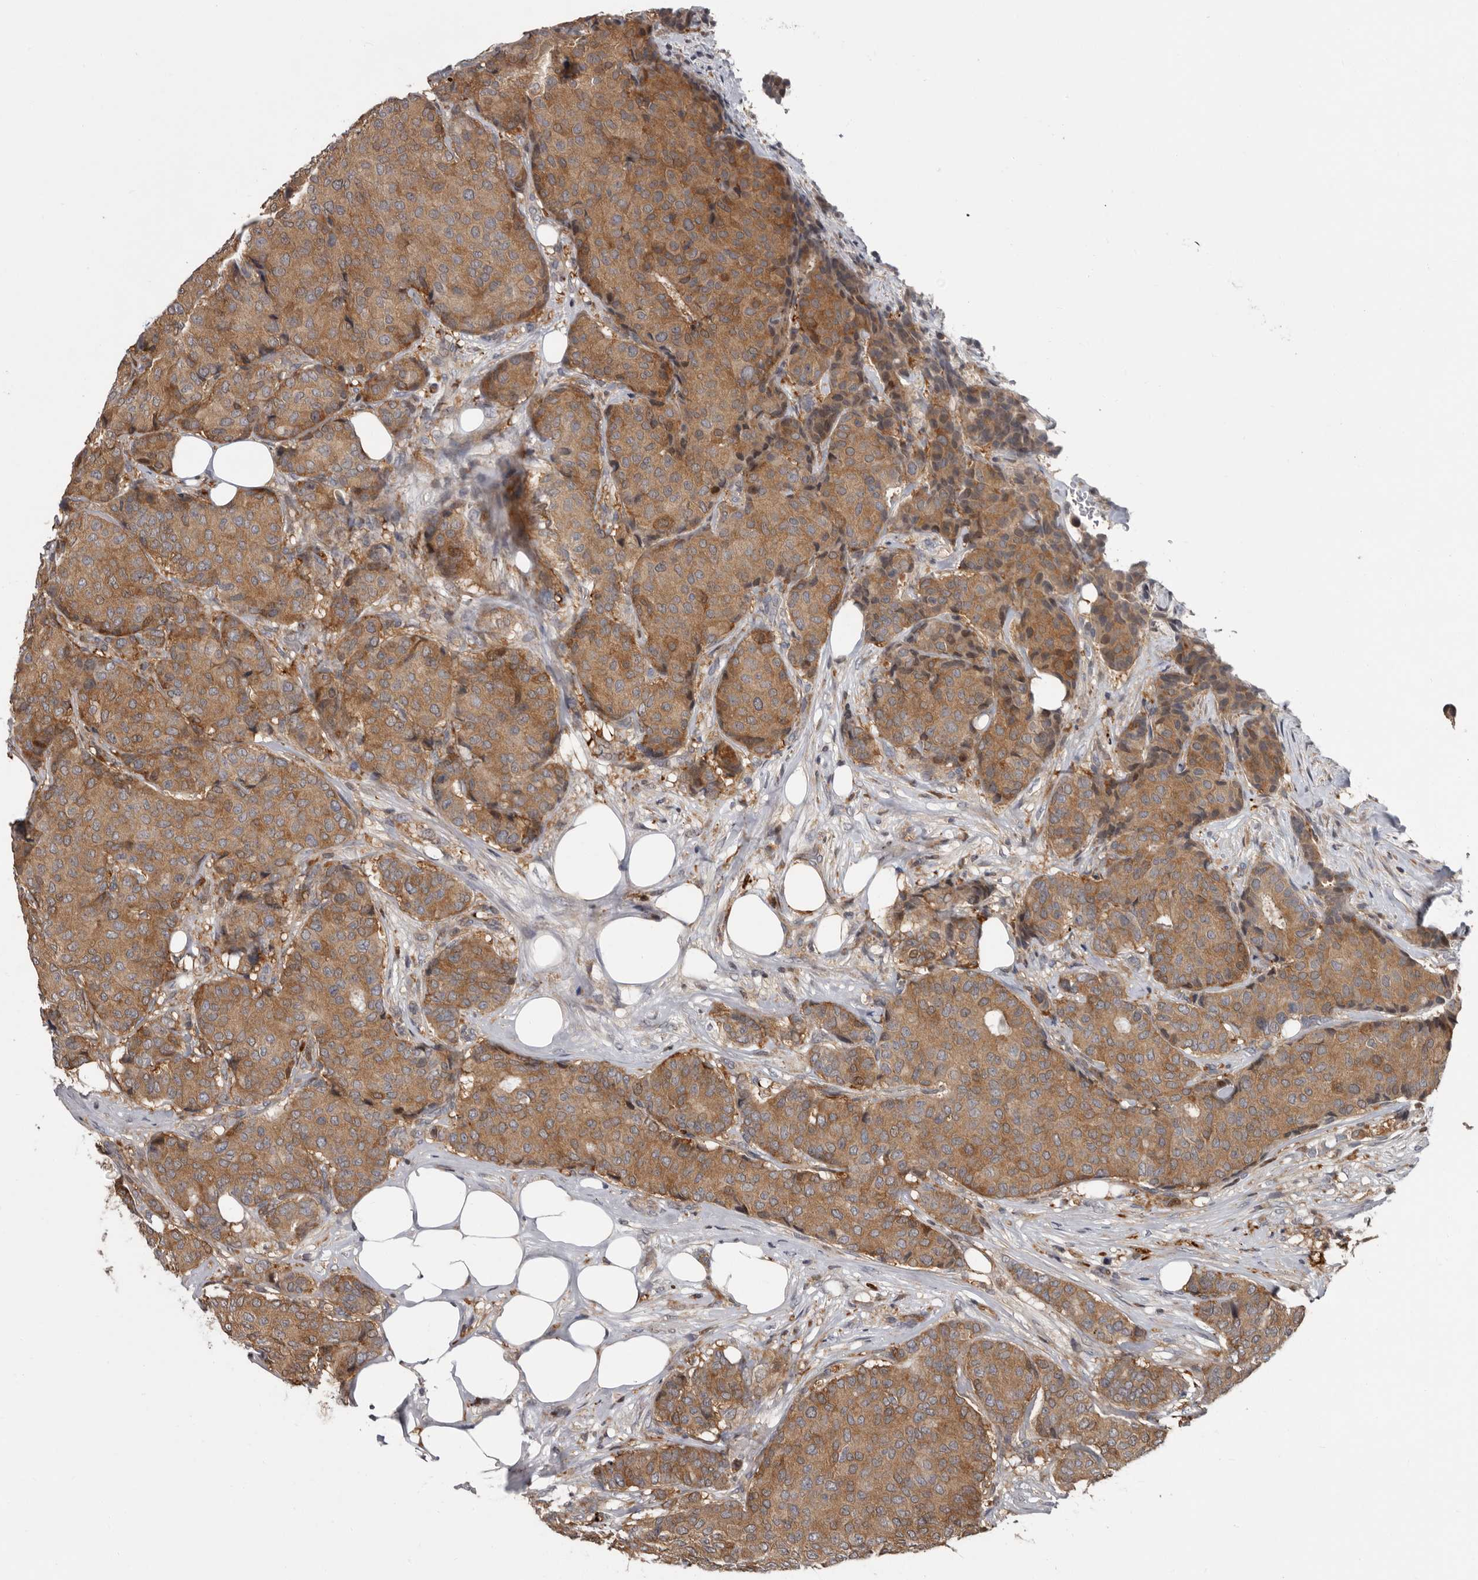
{"staining": {"intensity": "moderate", "quantity": ">75%", "location": "cytoplasmic/membranous"}, "tissue": "breast cancer", "cell_type": "Tumor cells", "image_type": "cancer", "snomed": [{"axis": "morphology", "description": "Duct carcinoma"}, {"axis": "topography", "description": "Breast"}], "caption": "DAB (3,3'-diaminobenzidine) immunohistochemical staining of breast cancer reveals moderate cytoplasmic/membranous protein expression in about >75% of tumor cells. (IHC, brightfield microscopy, high magnification).", "gene": "FGFR4", "patient": {"sex": "female", "age": 75}}